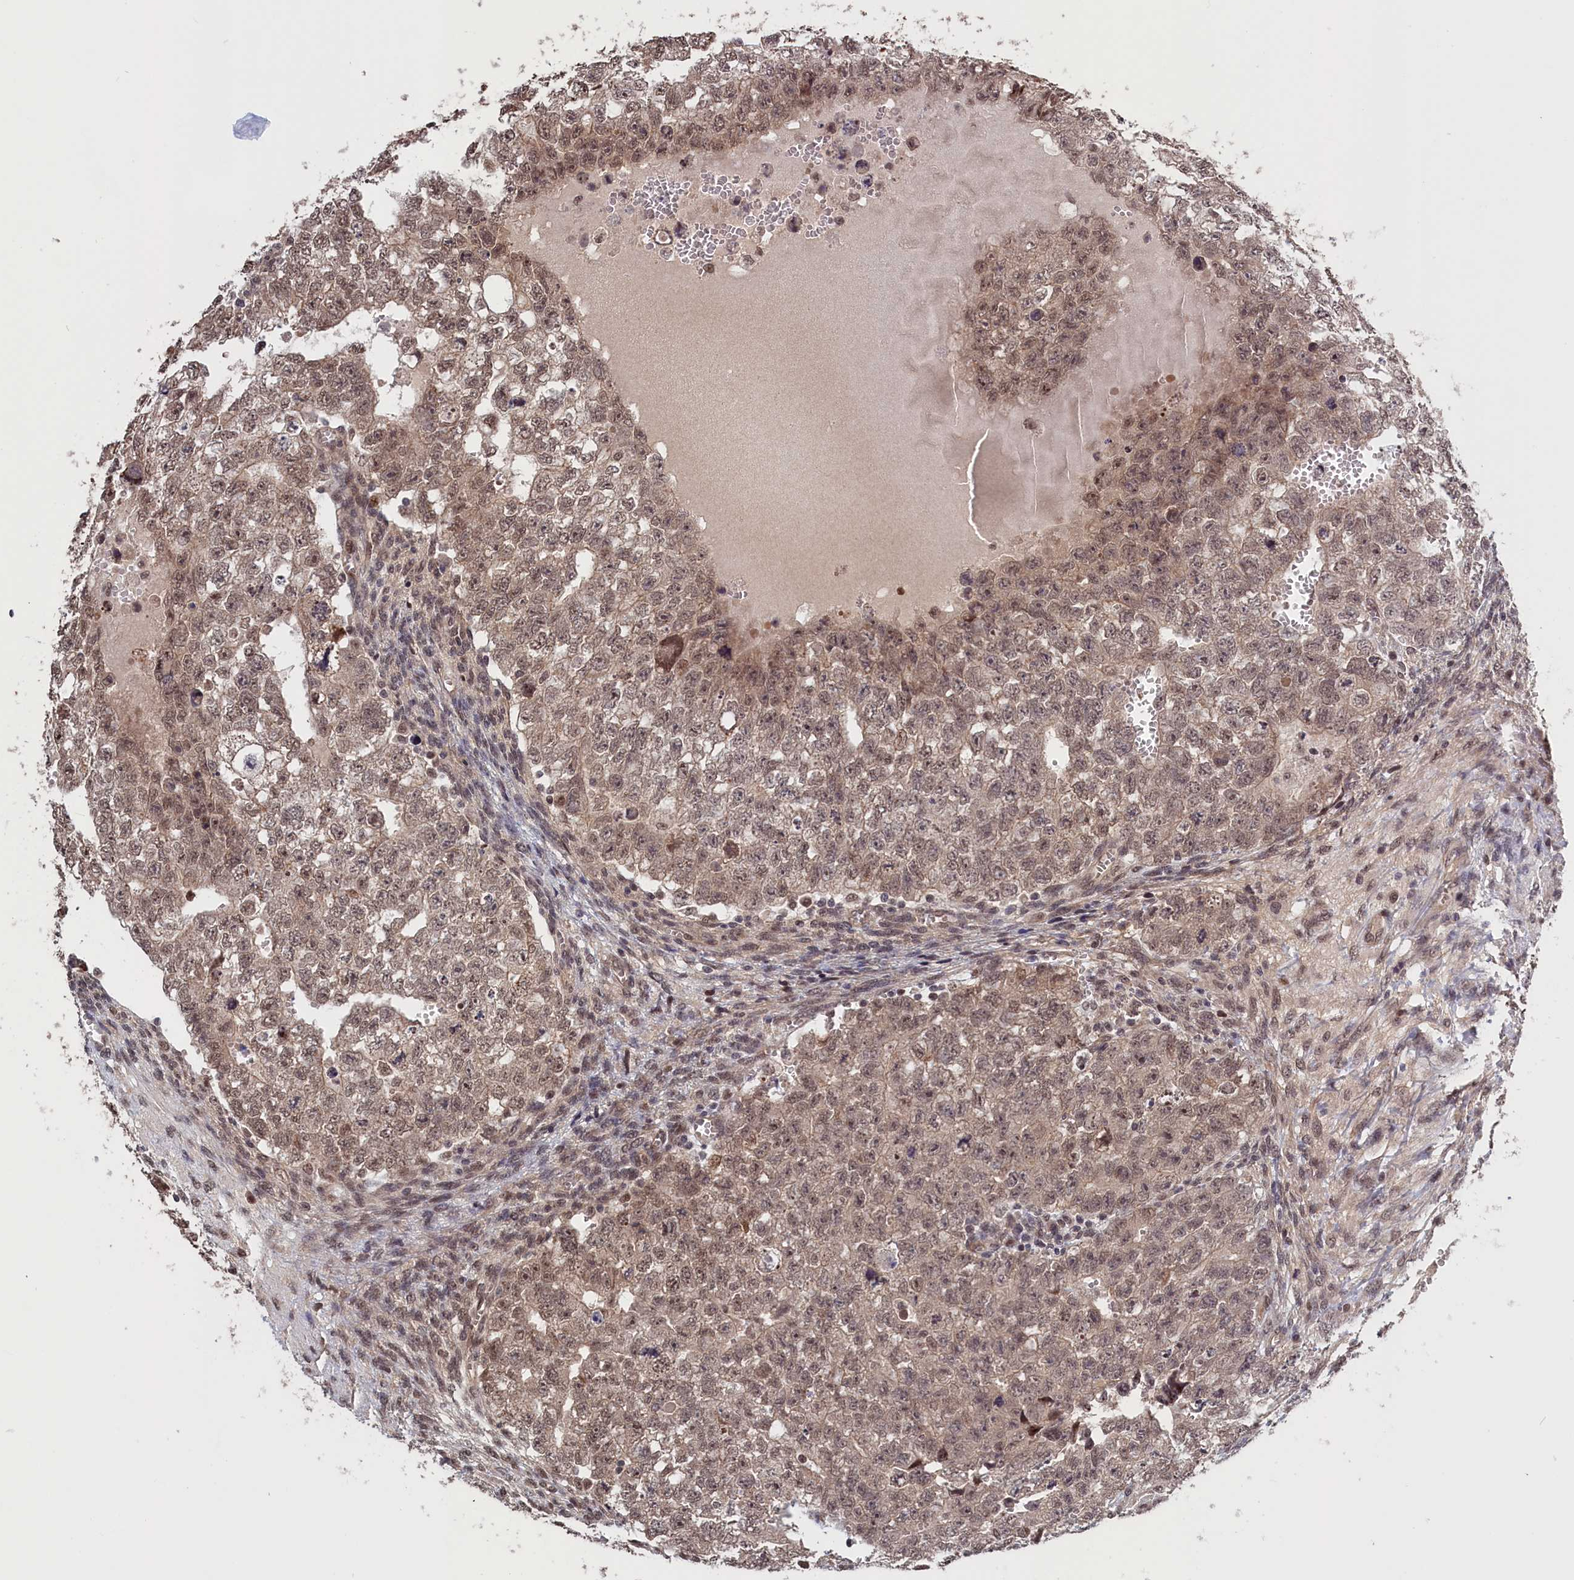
{"staining": {"intensity": "weak", "quantity": ">75%", "location": "cytoplasmic/membranous,nuclear"}, "tissue": "testis cancer", "cell_type": "Tumor cells", "image_type": "cancer", "snomed": [{"axis": "morphology", "description": "Seminoma, NOS"}, {"axis": "morphology", "description": "Carcinoma, Embryonal, NOS"}, {"axis": "topography", "description": "Testis"}], "caption": "Immunohistochemistry of human testis cancer reveals low levels of weak cytoplasmic/membranous and nuclear expression in about >75% of tumor cells.", "gene": "PLP2", "patient": {"sex": "male", "age": 38}}